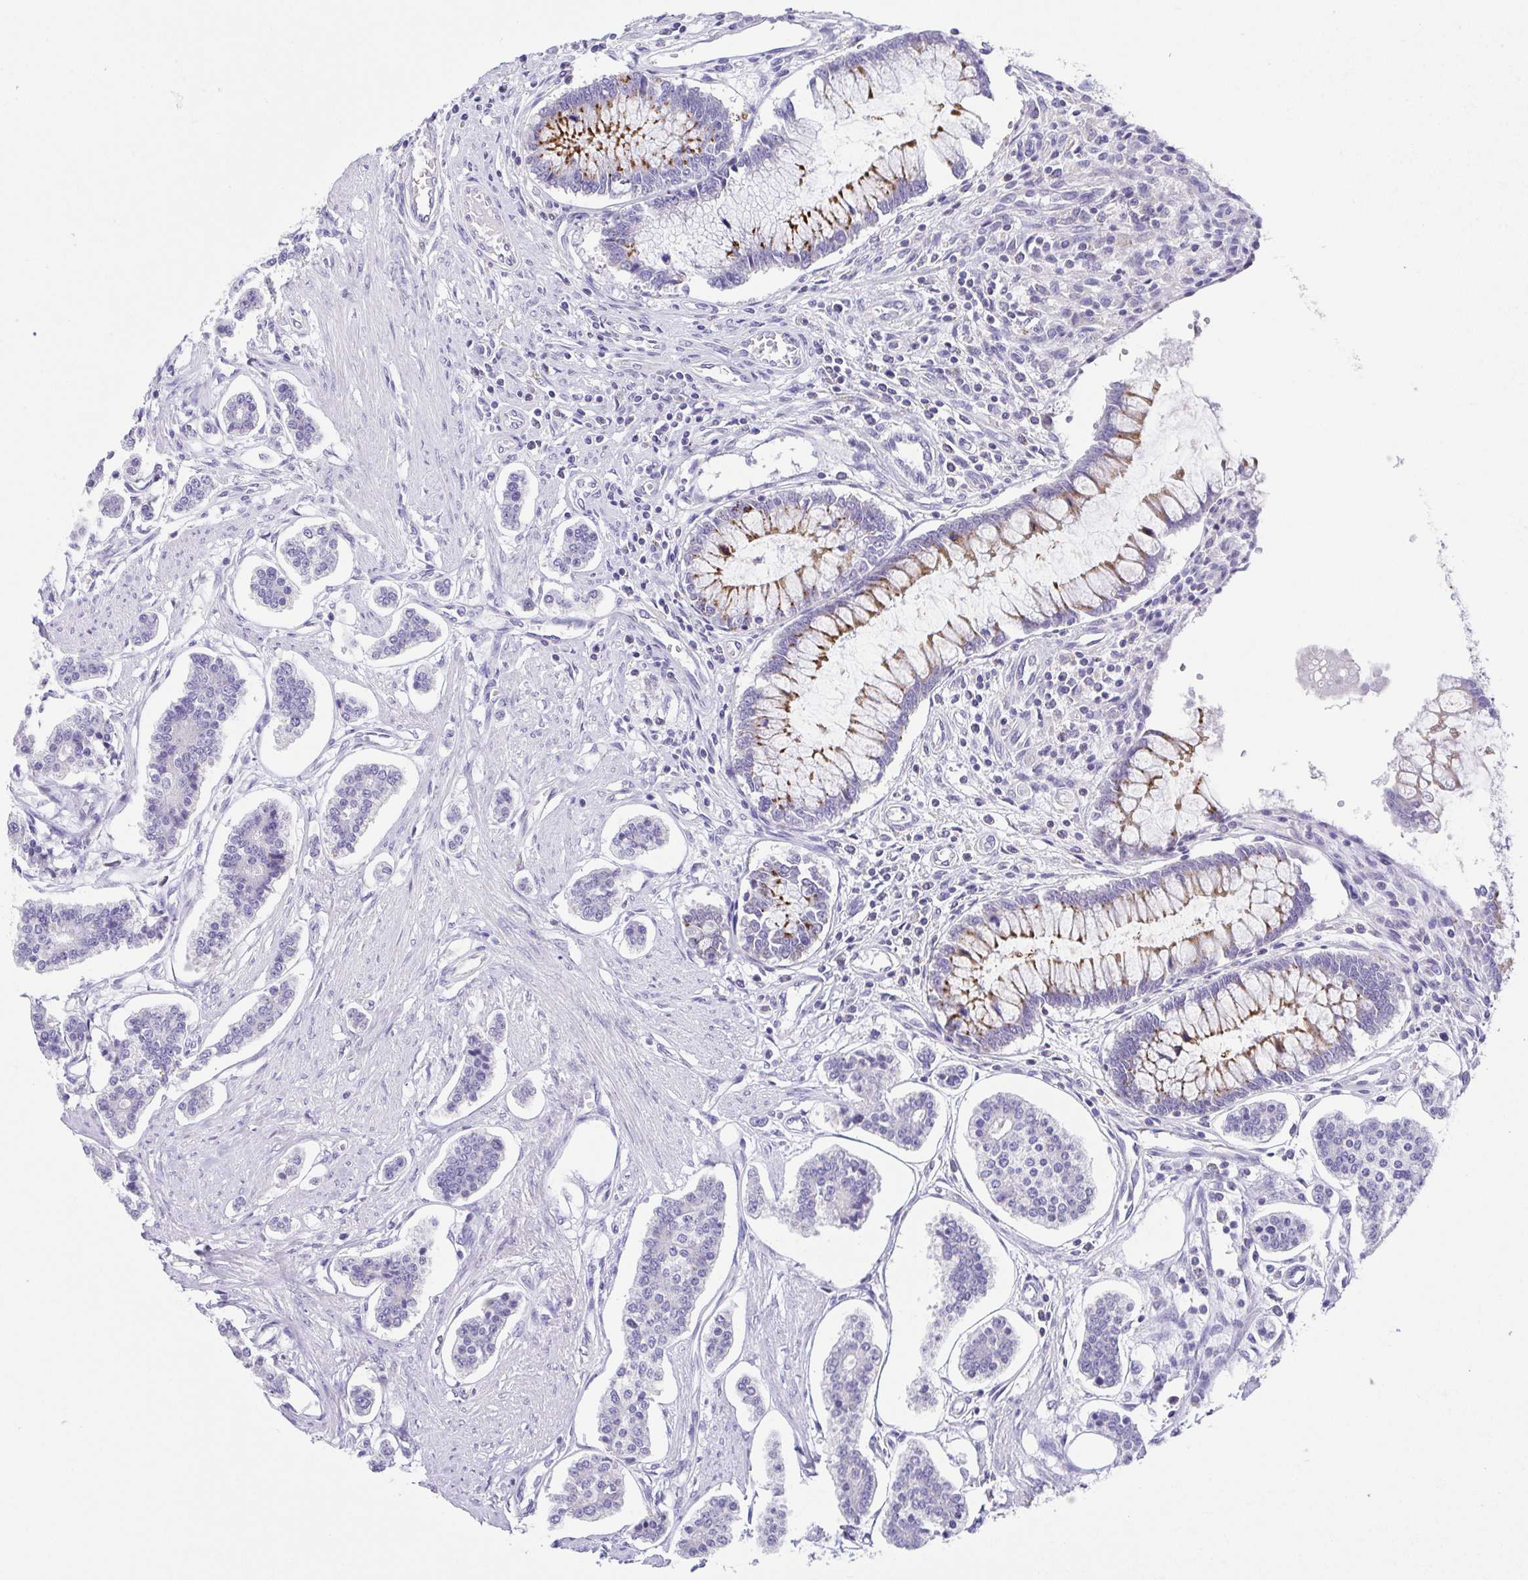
{"staining": {"intensity": "negative", "quantity": "none", "location": "none"}, "tissue": "carcinoid", "cell_type": "Tumor cells", "image_type": "cancer", "snomed": [{"axis": "morphology", "description": "Carcinoid, malignant, NOS"}, {"axis": "topography", "description": "Small intestine"}], "caption": "Protein analysis of carcinoid demonstrates no significant expression in tumor cells.", "gene": "ARPP21", "patient": {"sex": "female", "age": 65}}